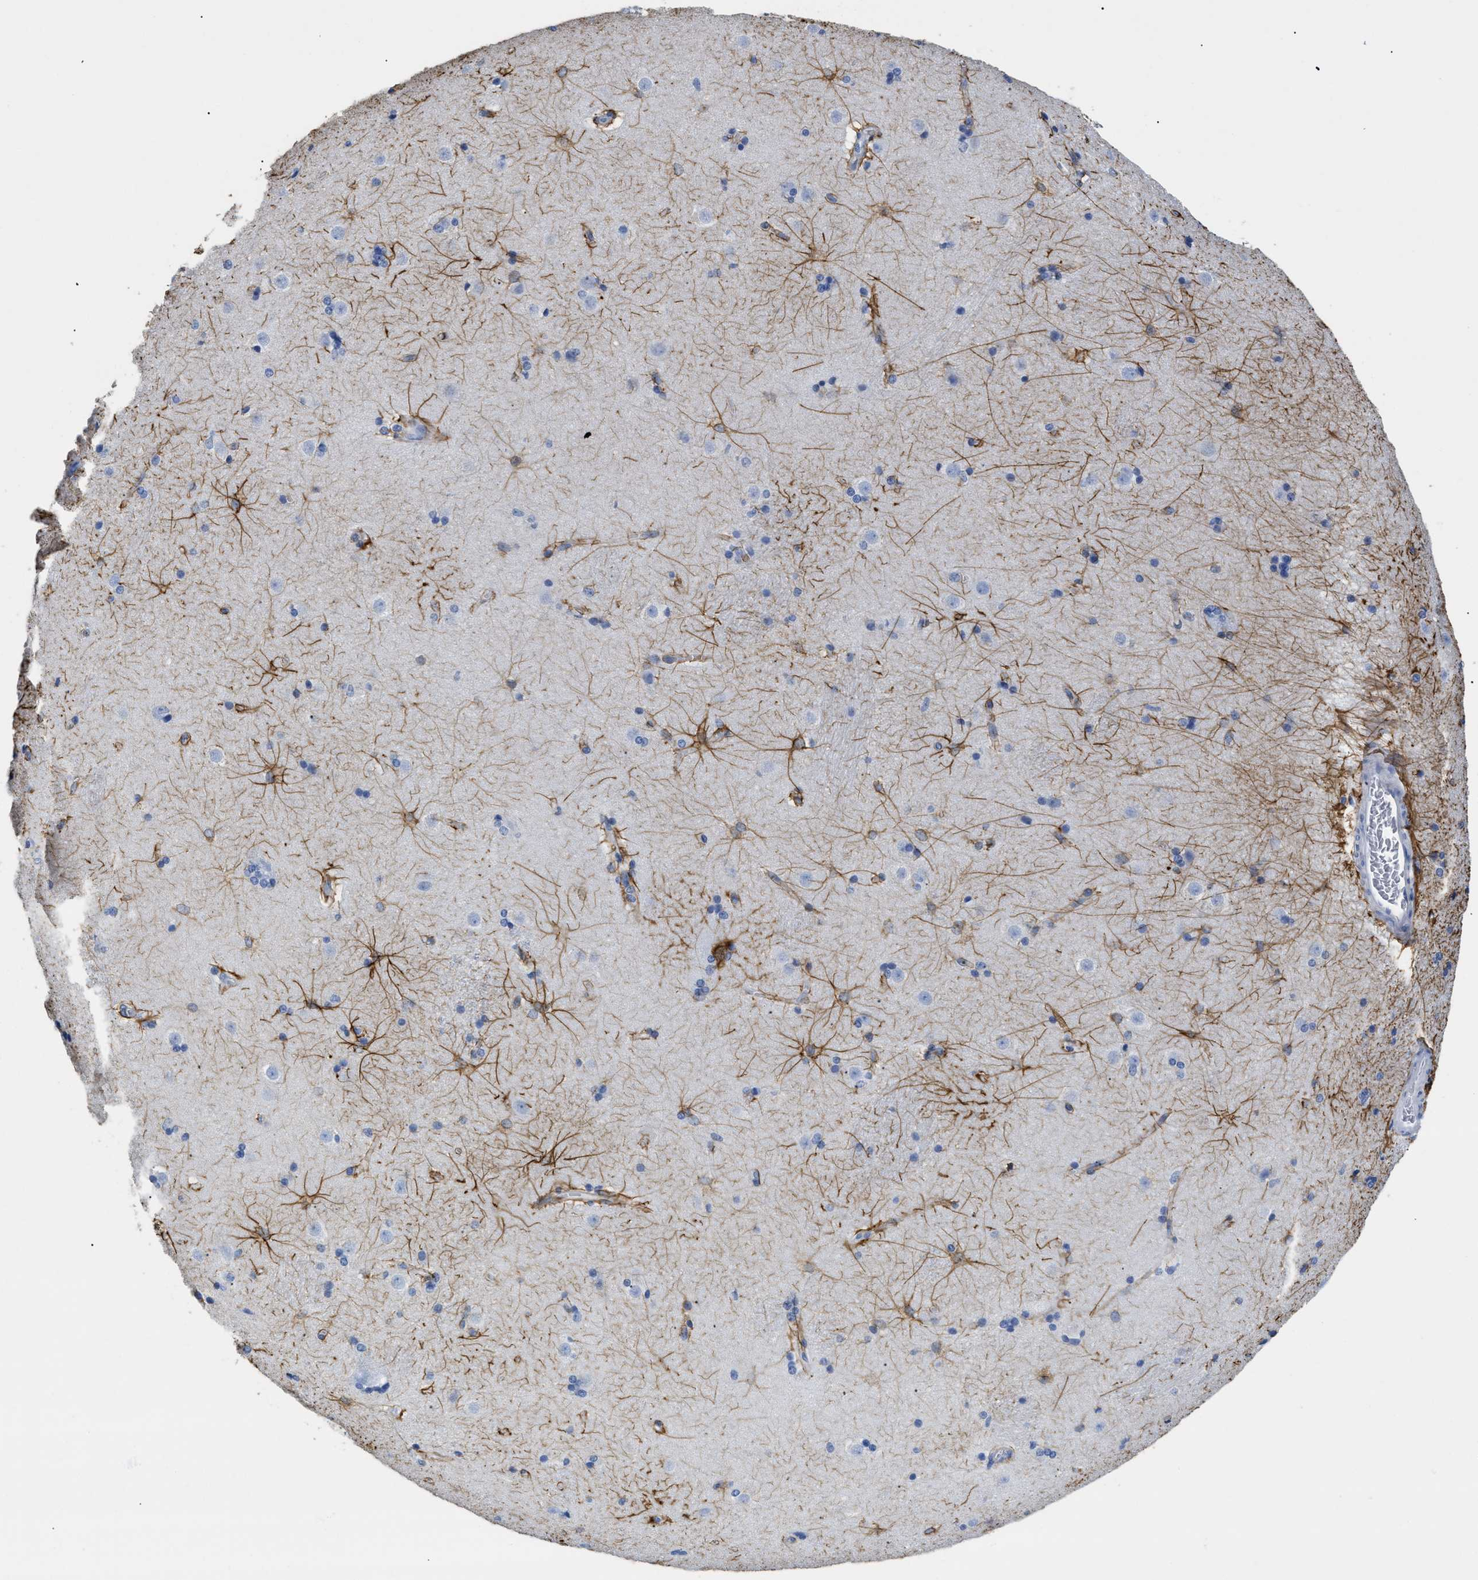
{"staining": {"intensity": "strong", "quantity": "<25%", "location": "cytoplasmic/membranous"}, "tissue": "caudate", "cell_type": "Glial cells", "image_type": "normal", "snomed": [{"axis": "morphology", "description": "Normal tissue, NOS"}, {"axis": "topography", "description": "Lateral ventricle wall"}], "caption": "A histopathology image of caudate stained for a protein exhibits strong cytoplasmic/membranous brown staining in glial cells.", "gene": "DLC1", "patient": {"sex": "female", "age": 19}}